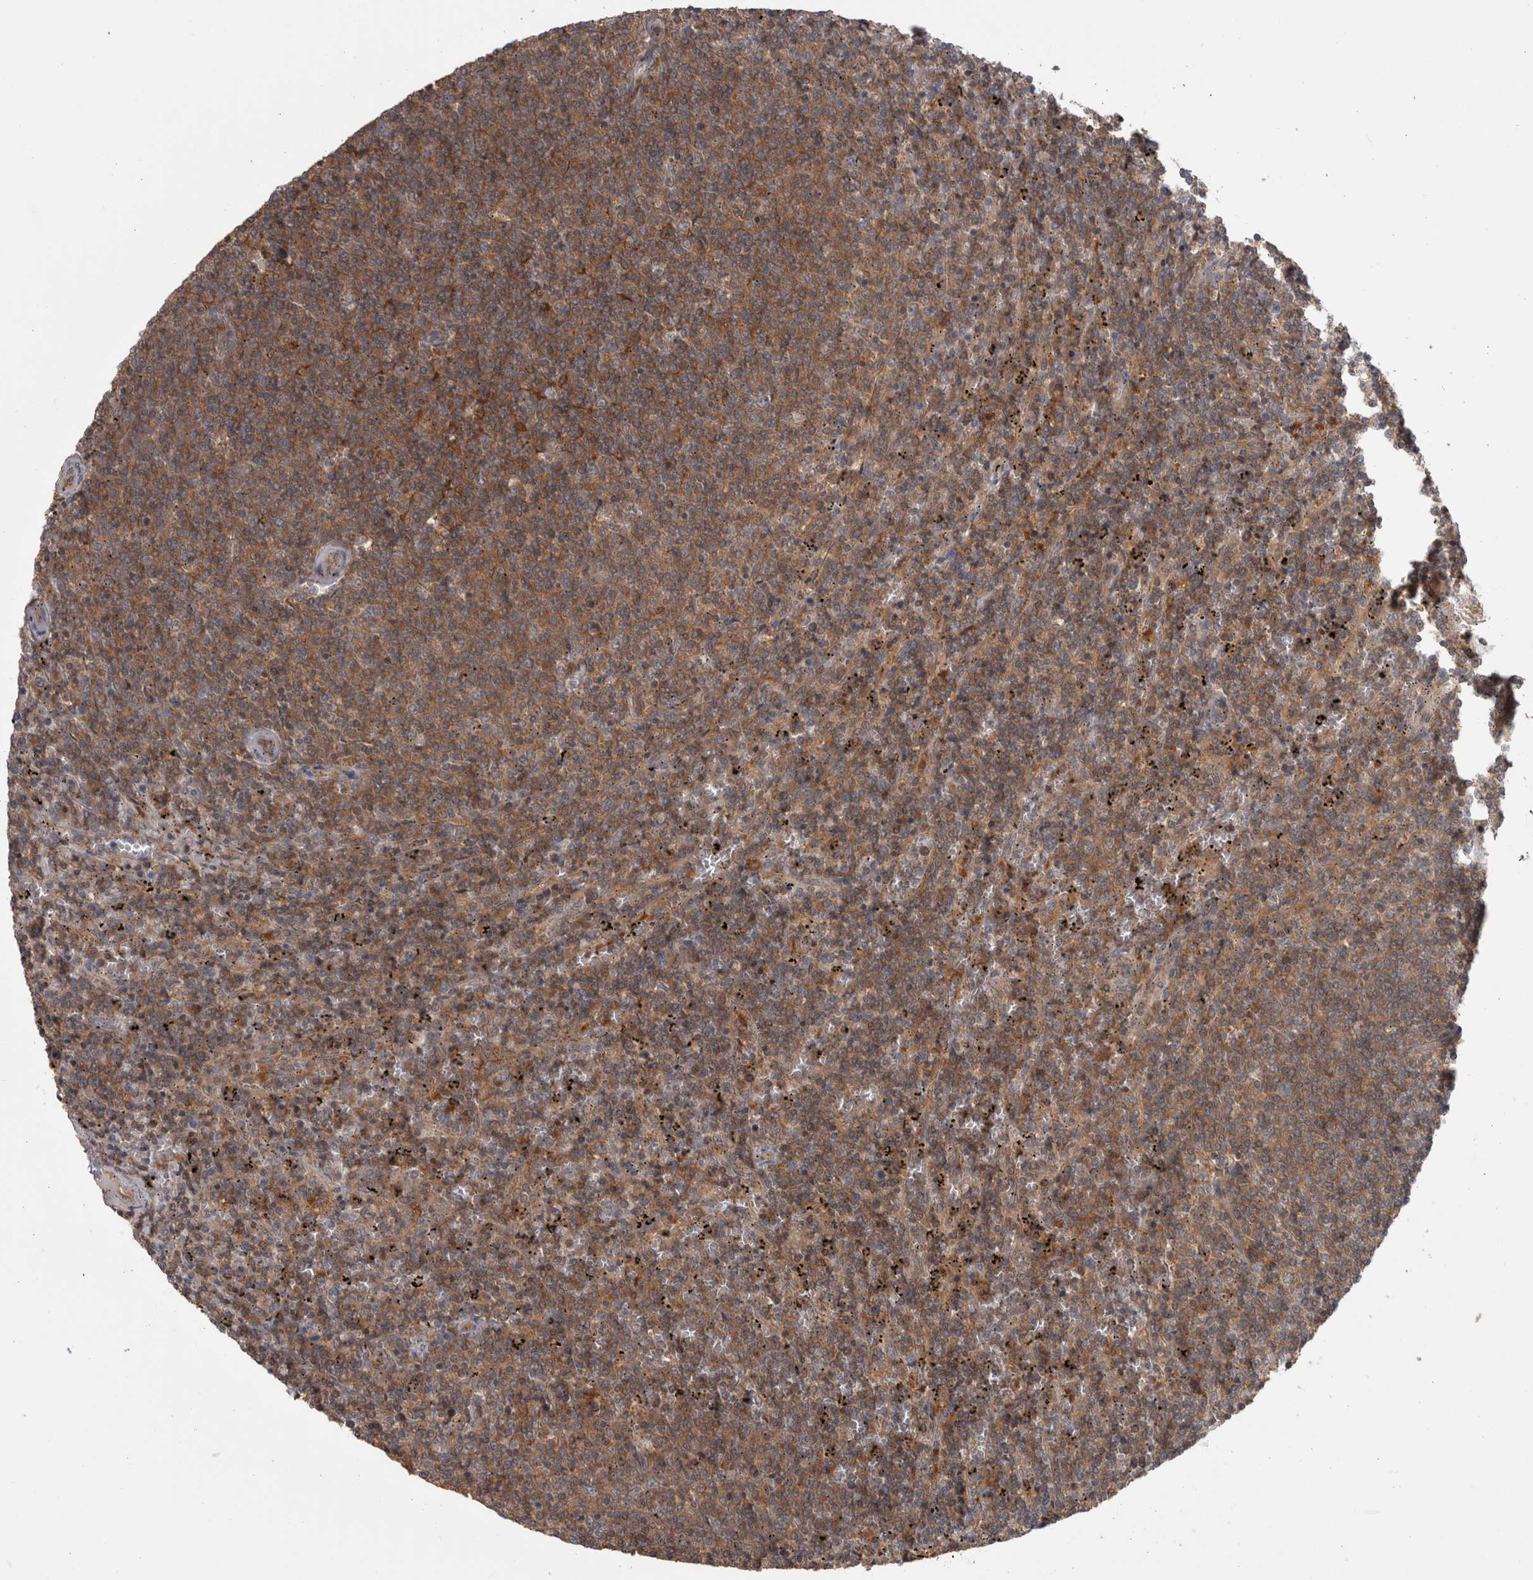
{"staining": {"intensity": "moderate", "quantity": ">75%", "location": "cytoplasmic/membranous"}, "tissue": "lymphoma", "cell_type": "Tumor cells", "image_type": "cancer", "snomed": [{"axis": "morphology", "description": "Malignant lymphoma, non-Hodgkin's type, Low grade"}, {"axis": "topography", "description": "Spleen"}], "caption": "Immunohistochemistry of human malignant lymphoma, non-Hodgkin's type (low-grade) reveals medium levels of moderate cytoplasmic/membranous positivity in about >75% of tumor cells.", "gene": "MICU3", "patient": {"sex": "female", "age": 50}}